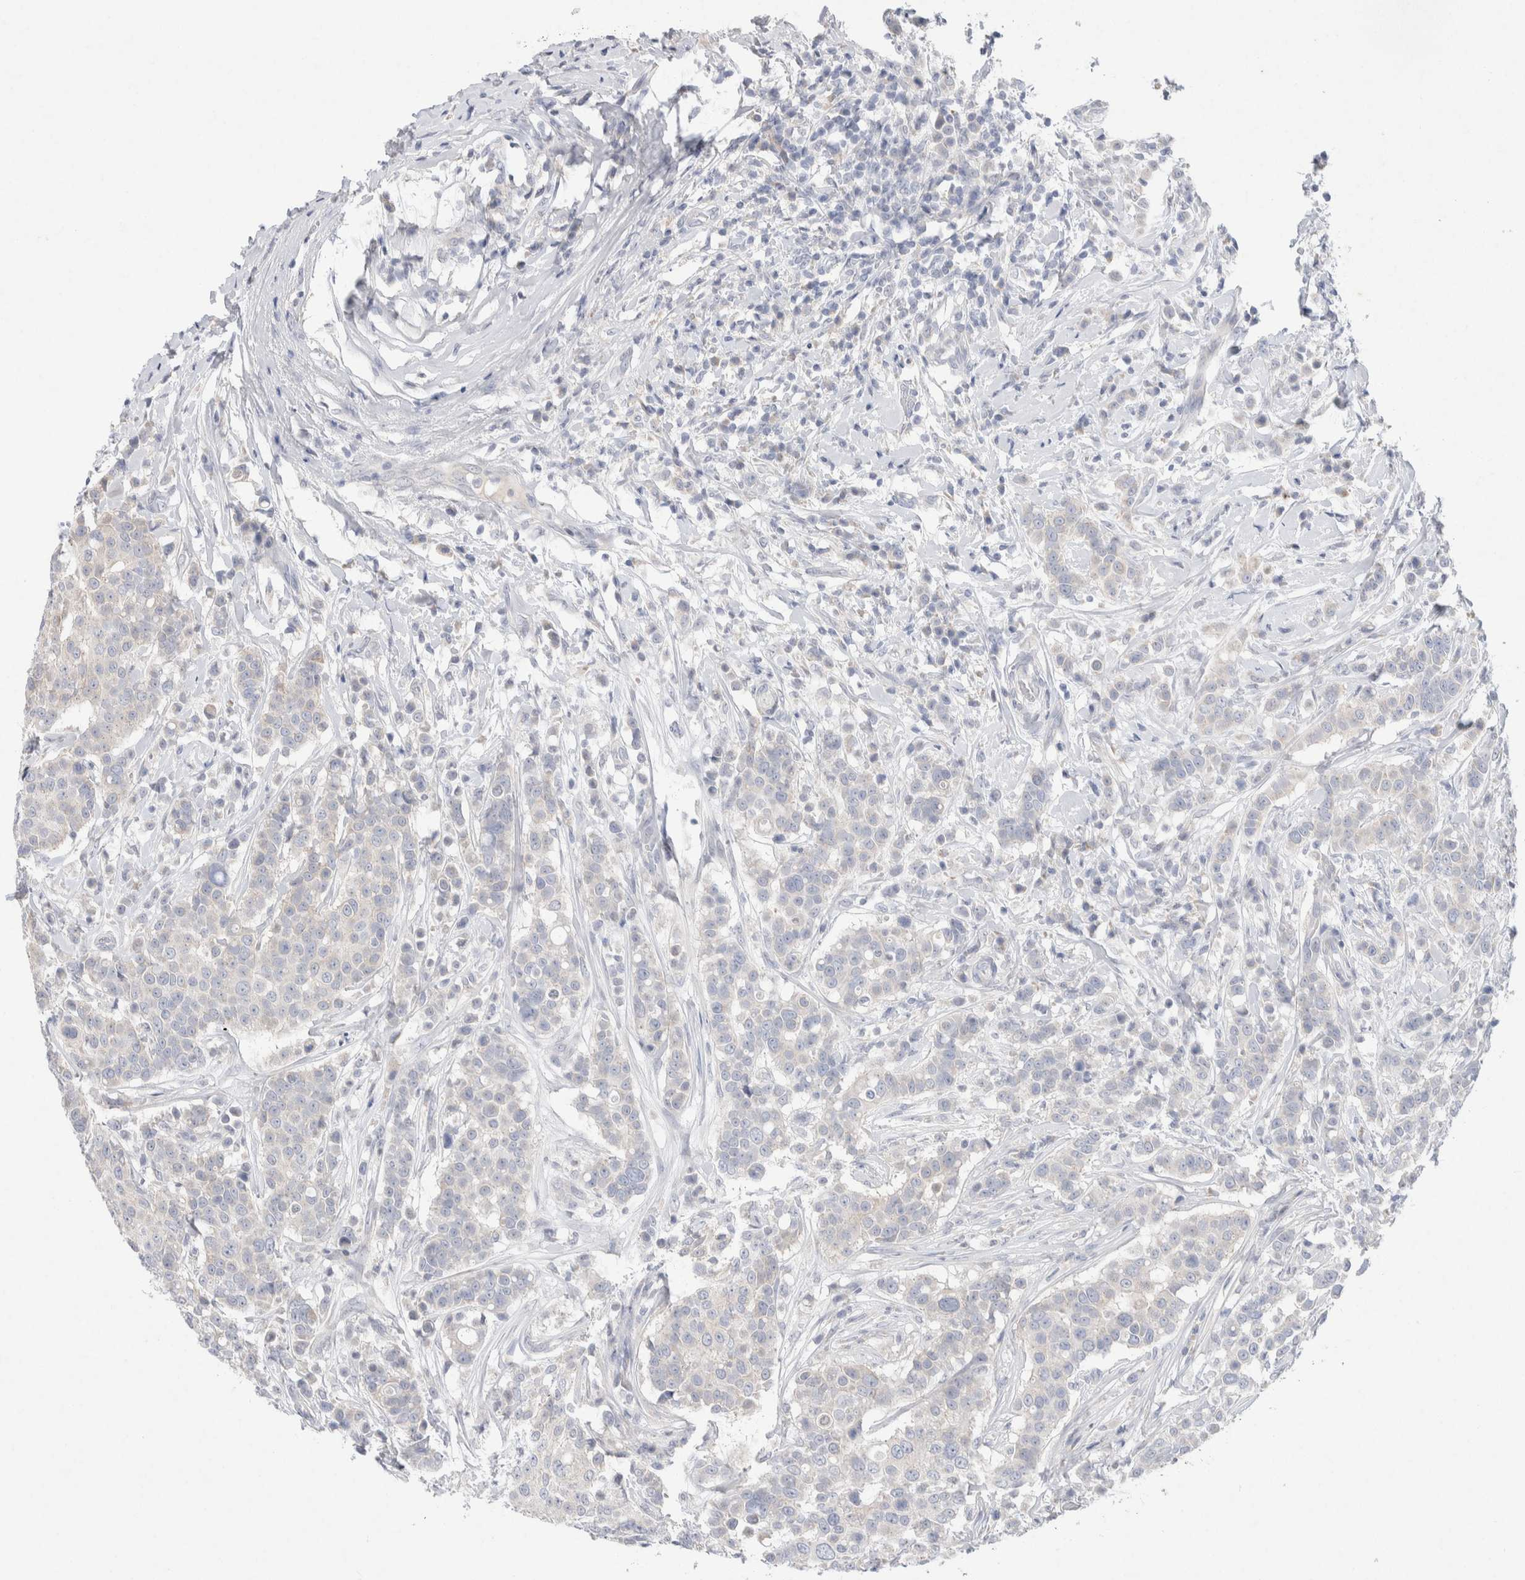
{"staining": {"intensity": "negative", "quantity": "none", "location": "none"}, "tissue": "breast cancer", "cell_type": "Tumor cells", "image_type": "cancer", "snomed": [{"axis": "morphology", "description": "Duct carcinoma"}, {"axis": "topography", "description": "Breast"}], "caption": "Breast intraductal carcinoma stained for a protein using immunohistochemistry exhibits no positivity tumor cells.", "gene": "CMTM4", "patient": {"sex": "female", "age": 27}}